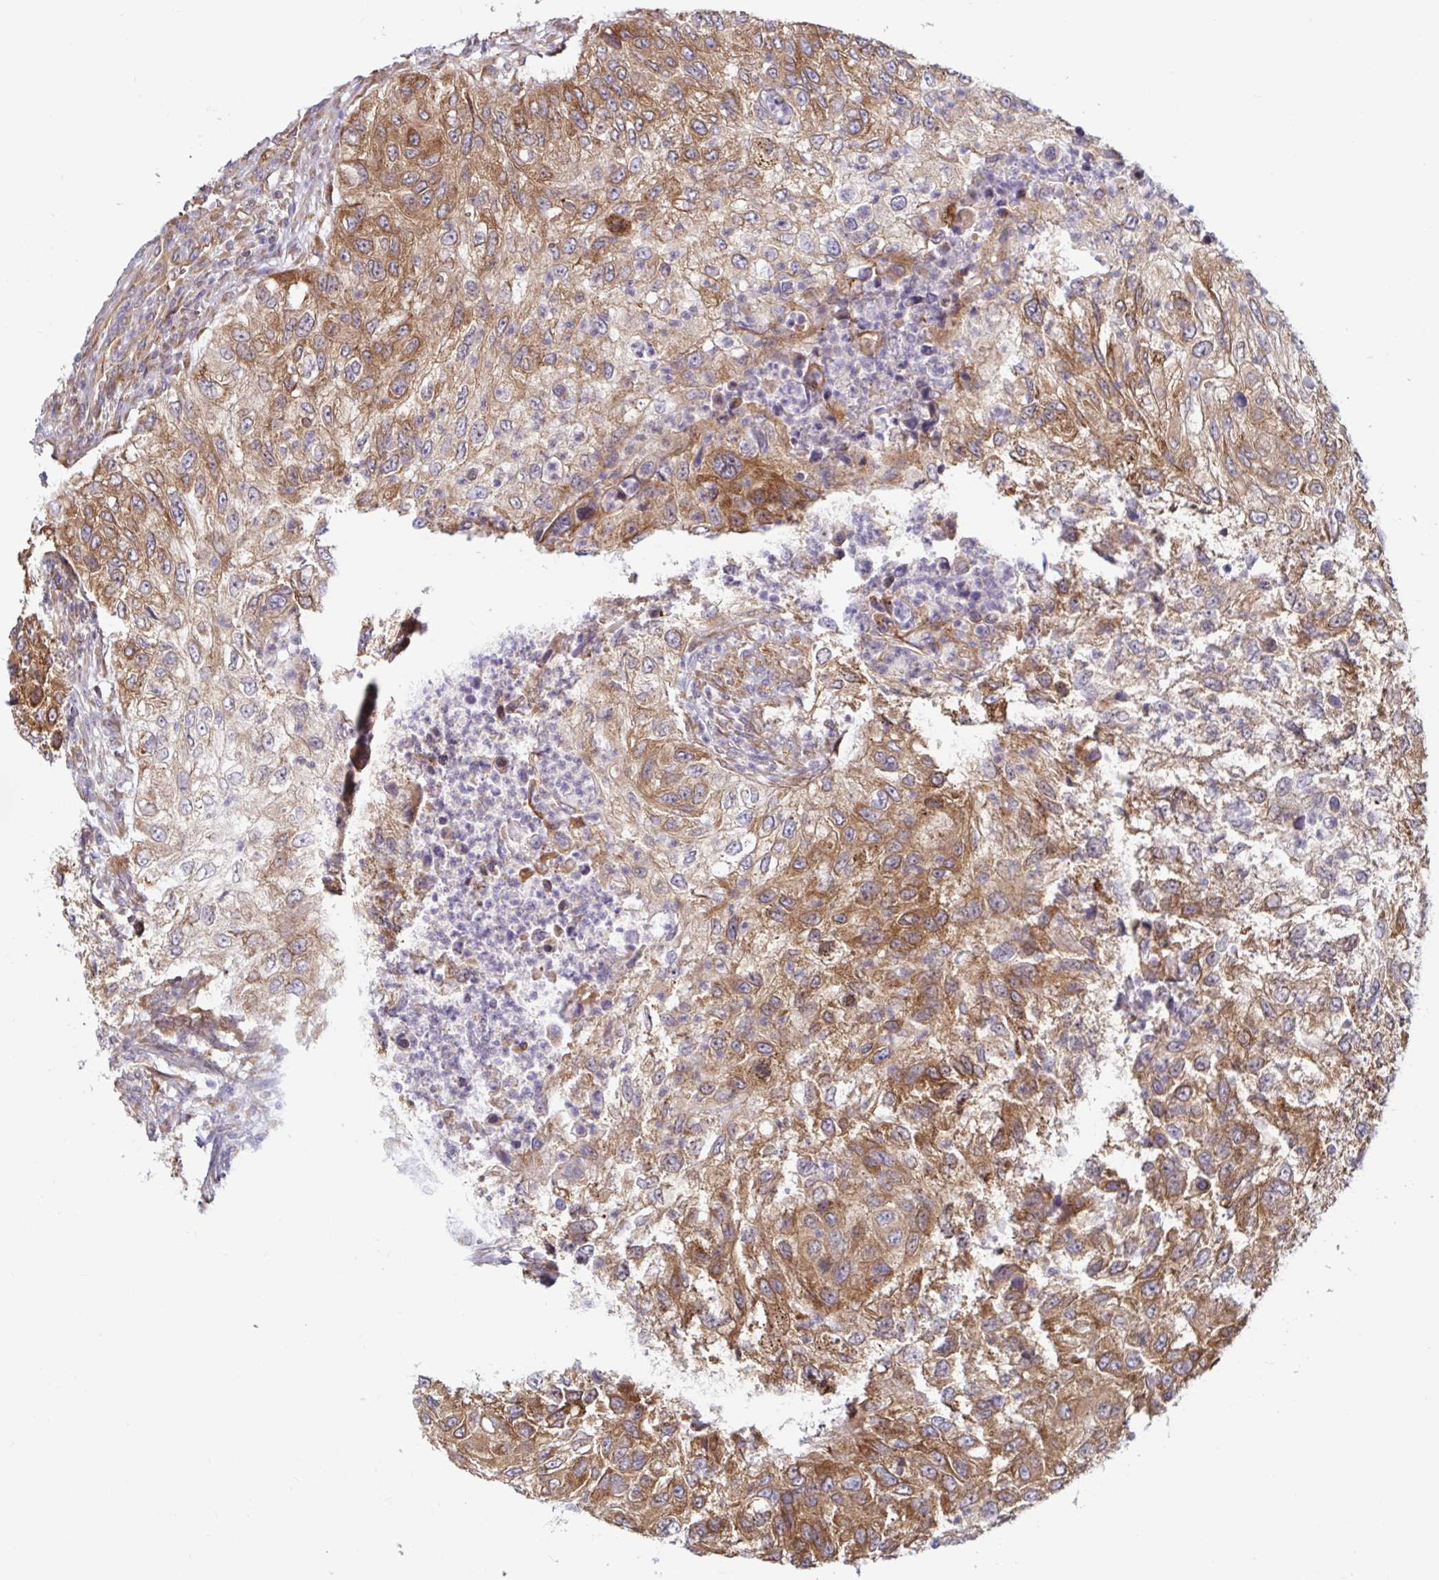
{"staining": {"intensity": "moderate", "quantity": ">75%", "location": "cytoplasmic/membranous"}, "tissue": "urothelial cancer", "cell_type": "Tumor cells", "image_type": "cancer", "snomed": [{"axis": "morphology", "description": "Urothelial carcinoma, High grade"}, {"axis": "topography", "description": "Urinary bladder"}], "caption": "A high-resolution micrograph shows immunohistochemistry (IHC) staining of urothelial cancer, which shows moderate cytoplasmic/membranous expression in about >75% of tumor cells.", "gene": "LARP1", "patient": {"sex": "female", "age": 60}}